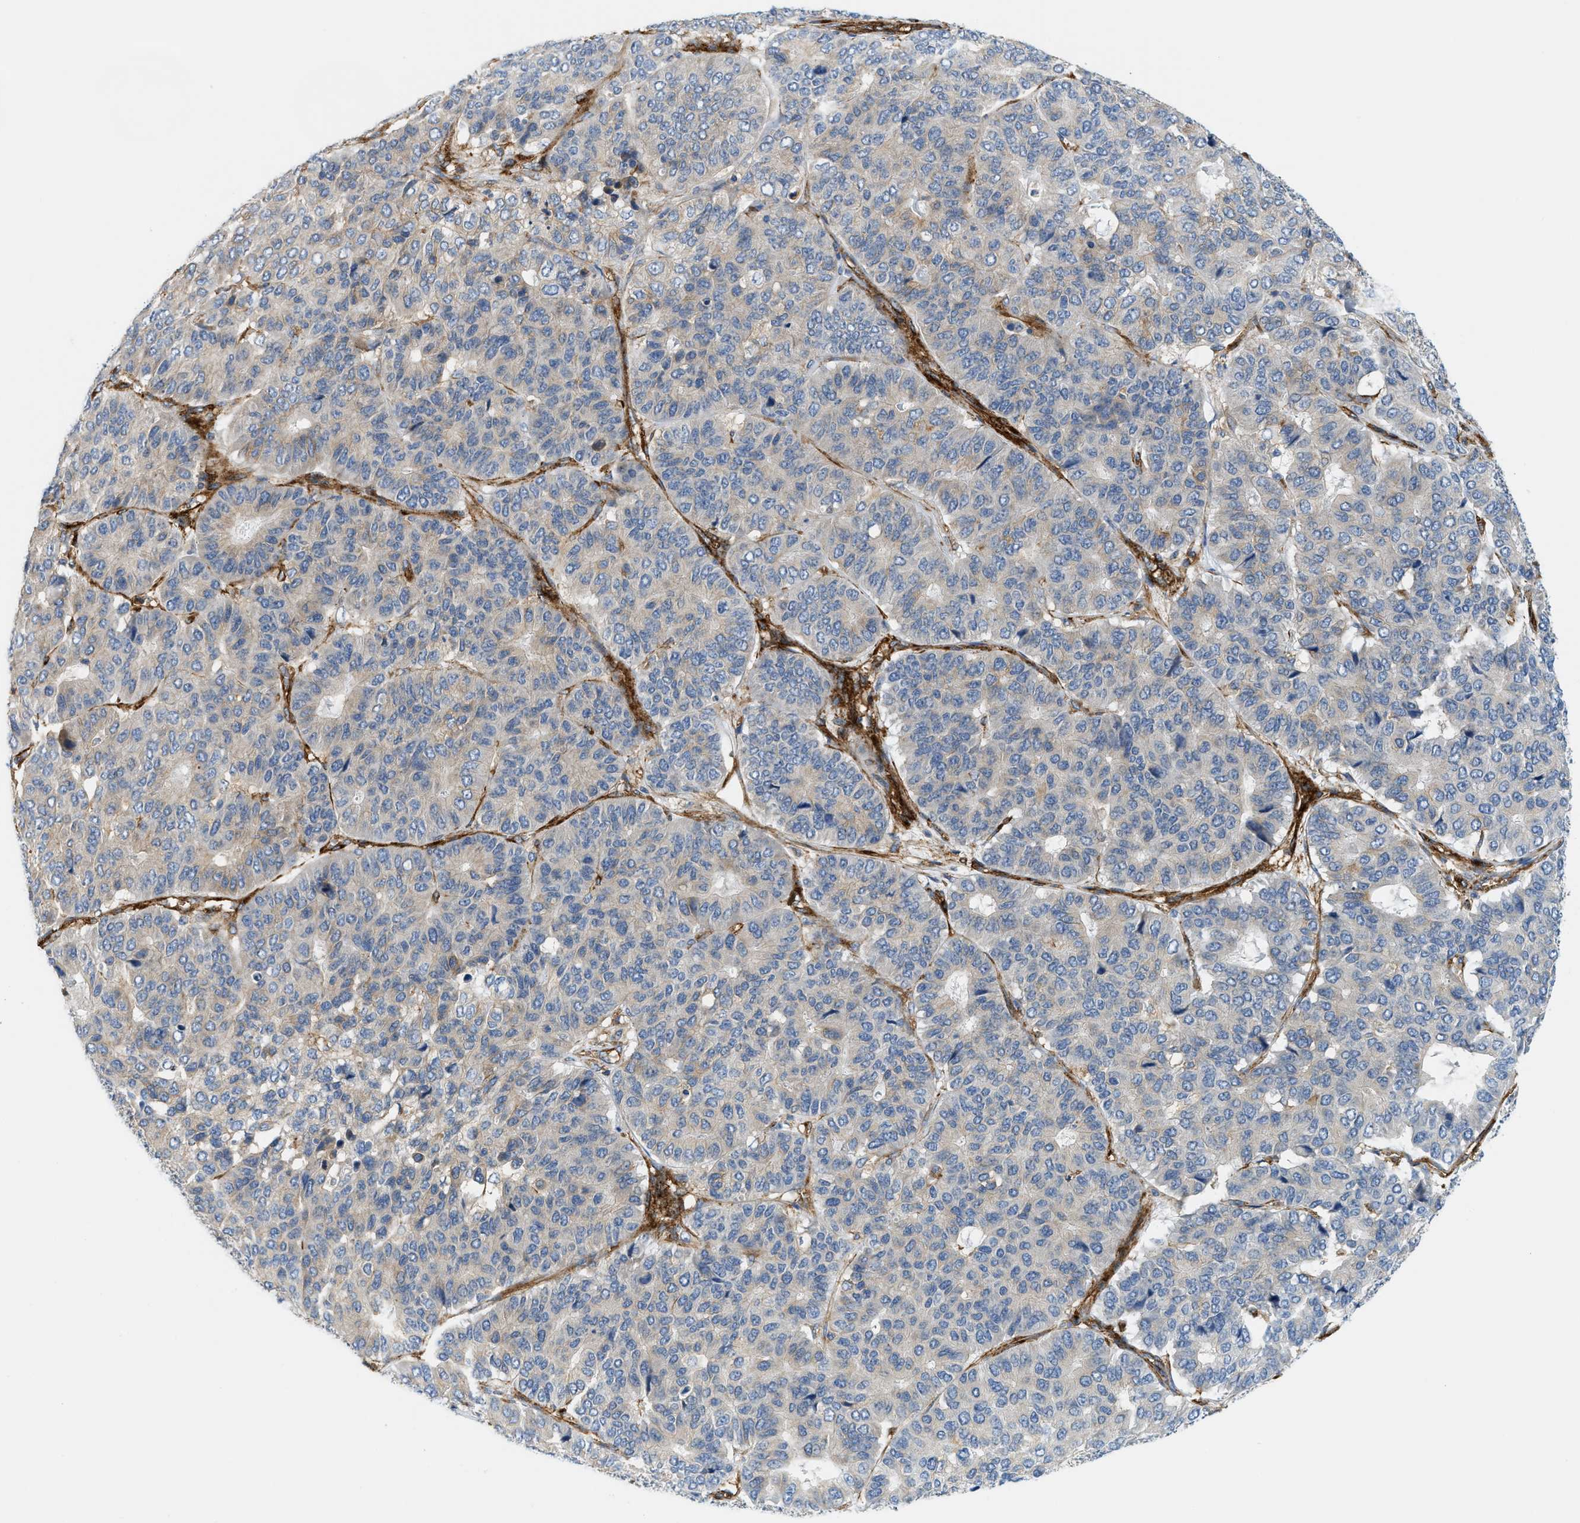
{"staining": {"intensity": "negative", "quantity": "none", "location": "none"}, "tissue": "pancreatic cancer", "cell_type": "Tumor cells", "image_type": "cancer", "snomed": [{"axis": "morphology", "description": "Adenocarcinoma, NOS"}, {"axis": "topography", "description": "Pancreas"}], "caption": "Tumor cells are negative for protein expression in human pancreatic adenocarcinoma.", "gene": "HIP1", "patient": {"sex": "male", "age": 50}}